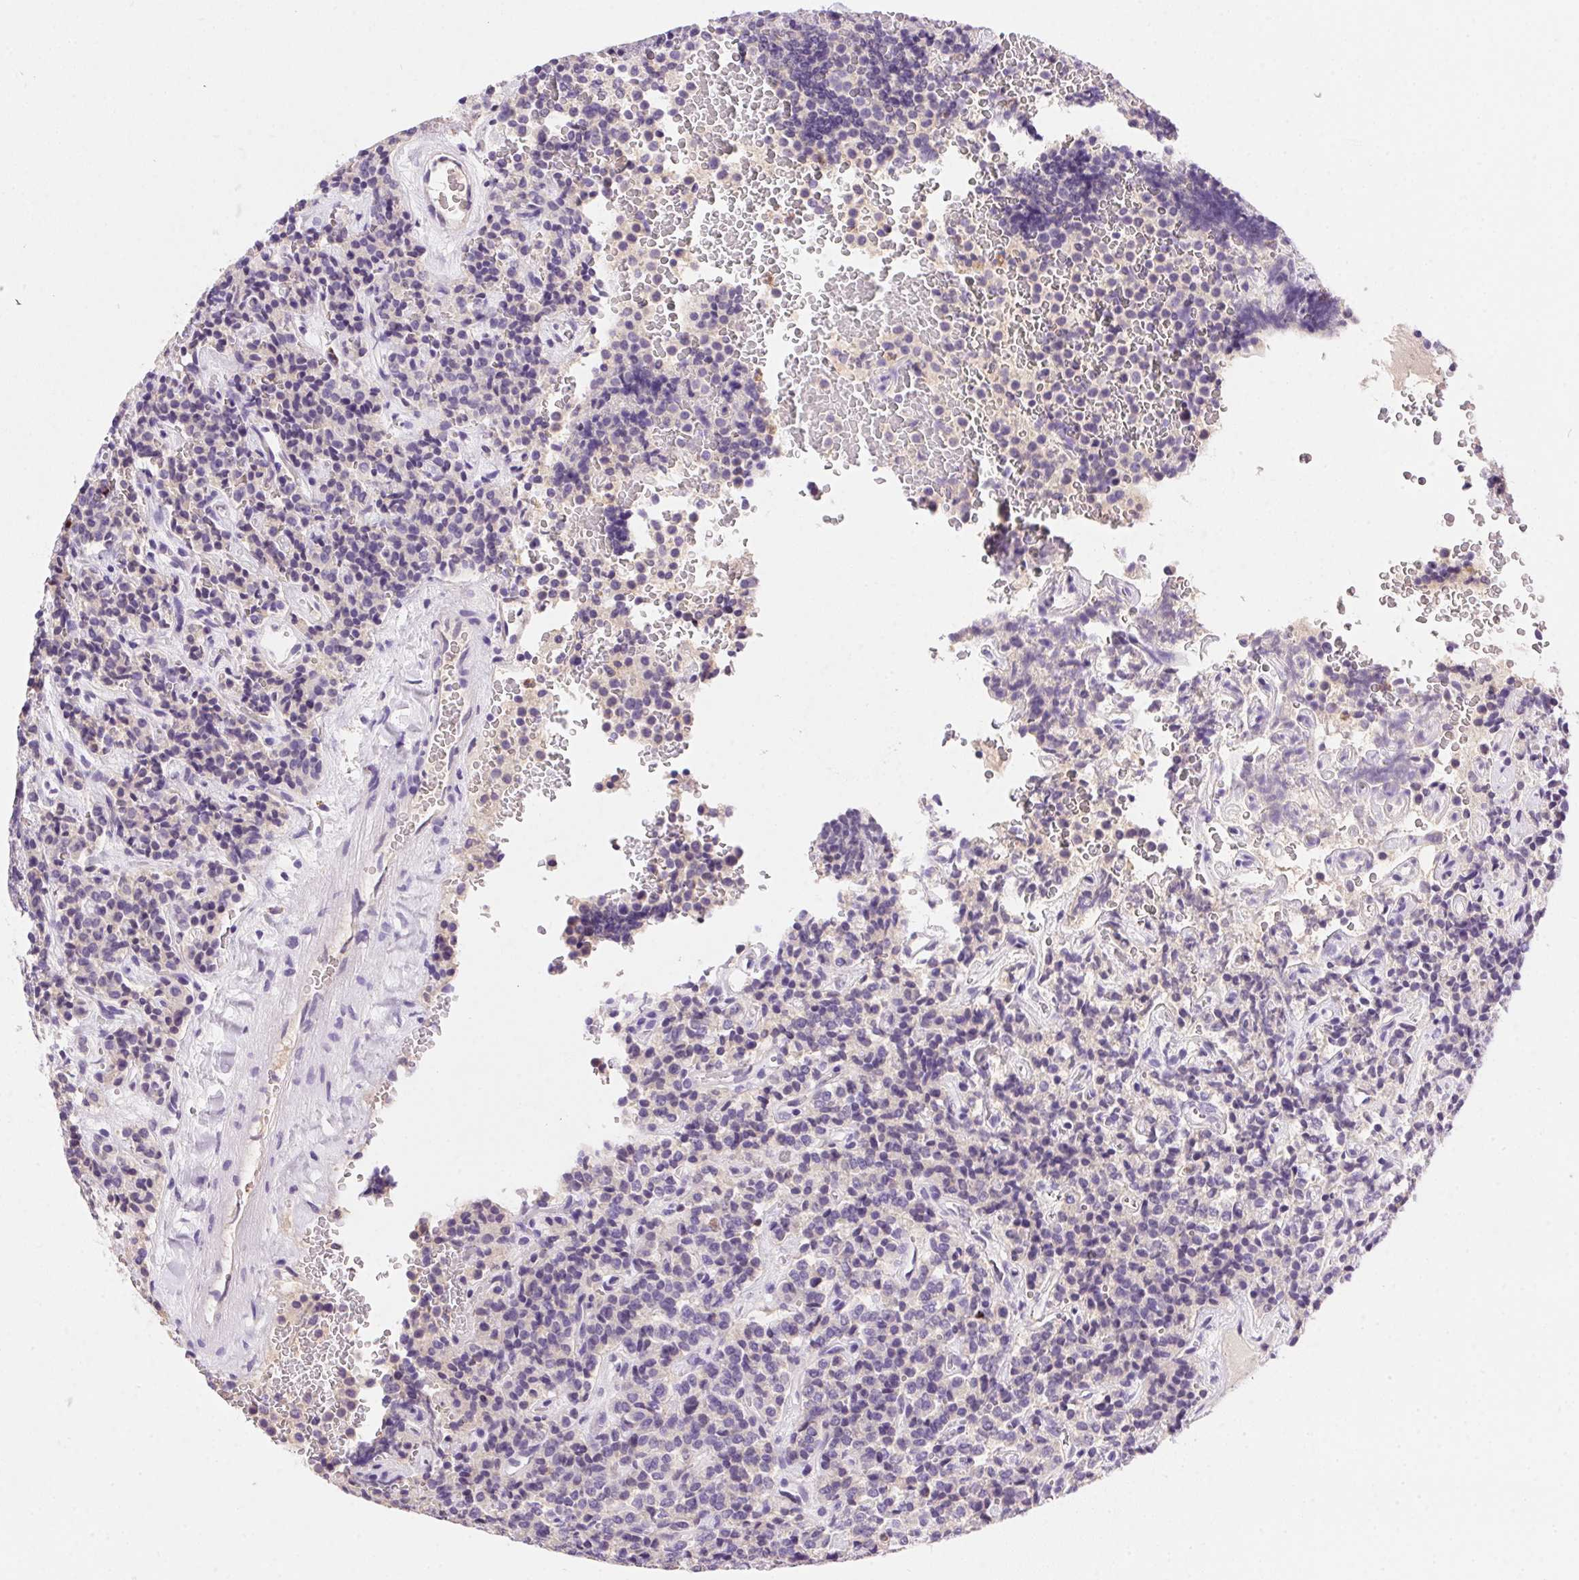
{"staining": {"intensity": "negative", "quantity": "none", "location": "none"}, "tissue": "carcinoid", "cell_type": "Tumor cells", "image_type": "cancer", "snomed": [{"axis": "morphology", "description": "Carcinoid, malignant, NOS"}, {"axis": "topography", "description": "Pancreas"}], "caption": "Tumor cells are negative for brown protein staining in carcinoid.", "gene": "SSTR4", "patient": {"sex": "male", "age": 36}}